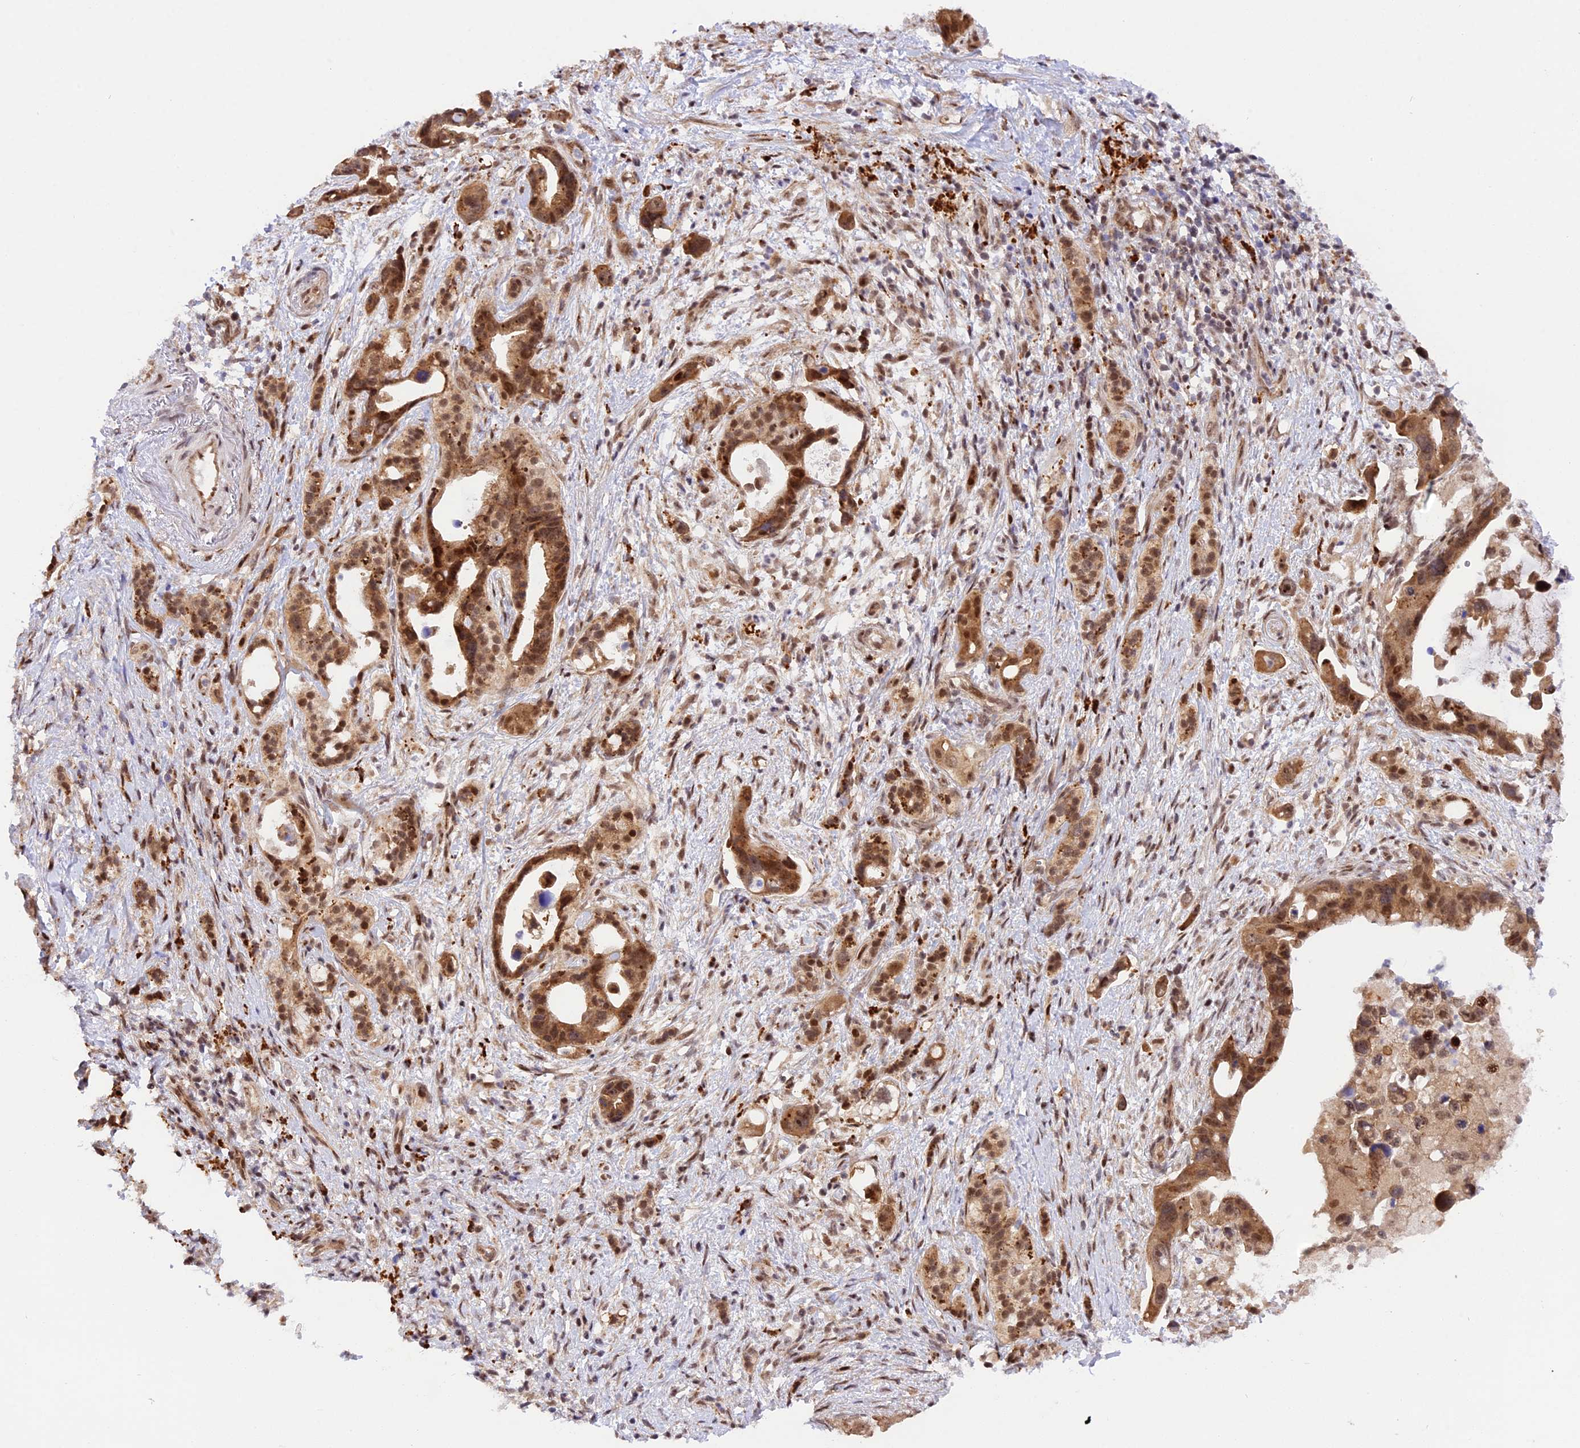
{"staining": {"intensity": "moderate", "quantity": ">75%", "location": "cytoplasmic/membranous,nuclear"}, "tissue": "pancreatic cancer", "cell_type": "Tumor cells", "image_type": "cancer", "snomed": [{"axis": "morphology", "description": "Adenocarcinoma, NOS"}, {"axis": "topography", "description": "Pancreas"}], "caption": "Human pancreatic cancer (adenocarcinoma) stained for a protein (brown) shows moderate cytoplasmic/membranous and nuclear positive expression in about >75% of tumor cells.", "gene": "SAMD4A", "patient": {"sex": "female", "age": 83}}